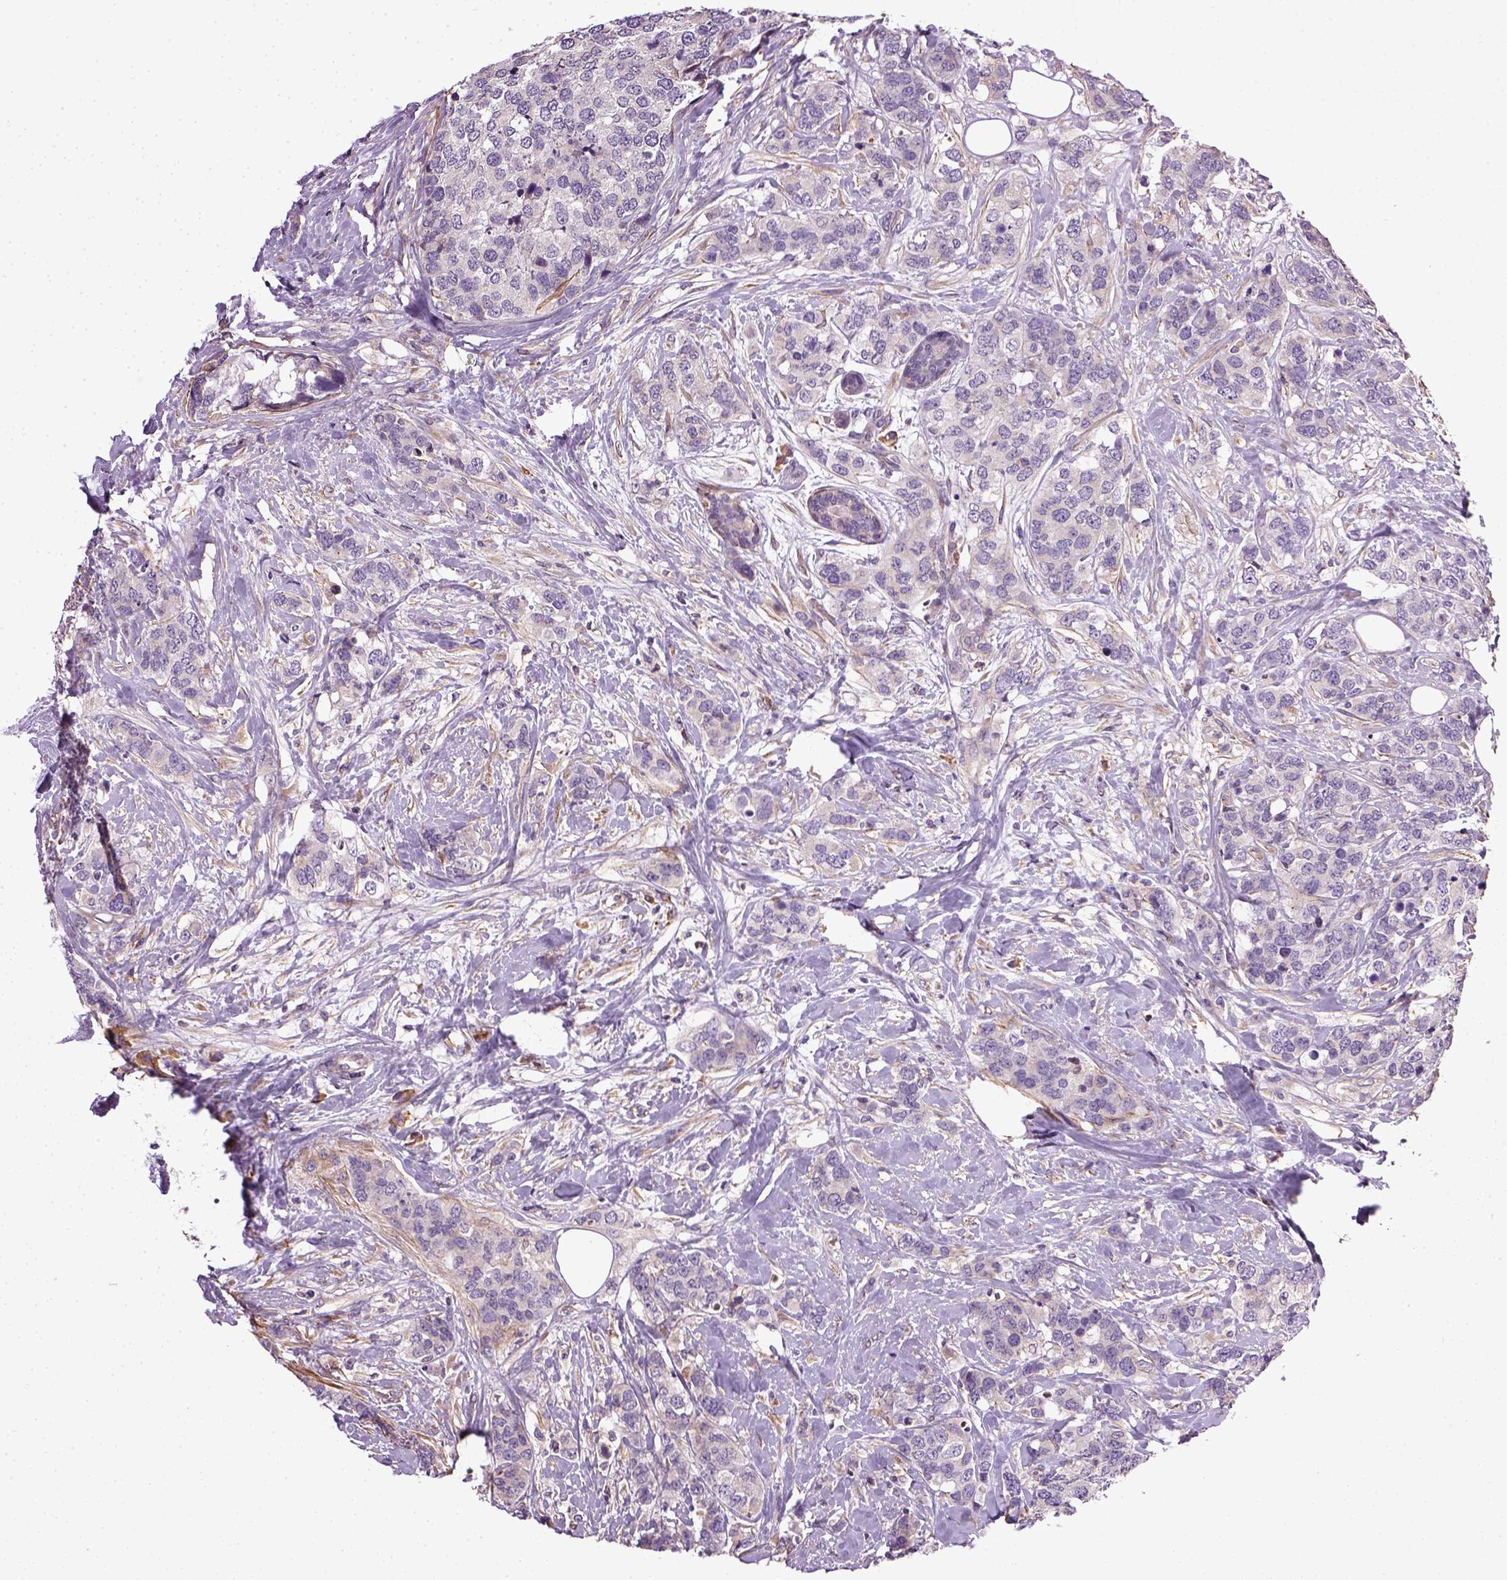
{"staining": {"intensity": "negative", "quantity": "none", "location": "none"}, "tissue": "breast cancer", "cell_type": "Tumor cells", "image_type": "cancer", "snomed": [{"axis": "morphology", "description": "Lobular carcinoma"}, {"axis": "topography", "description": "Breast"}], "caption": "A photomicrograph of lobular carcinoma (breast) stained for a protein displays no brown staining in tumor cells.", "gene": "TPRG1", "patient": {"sex": "female", "age": 59}}